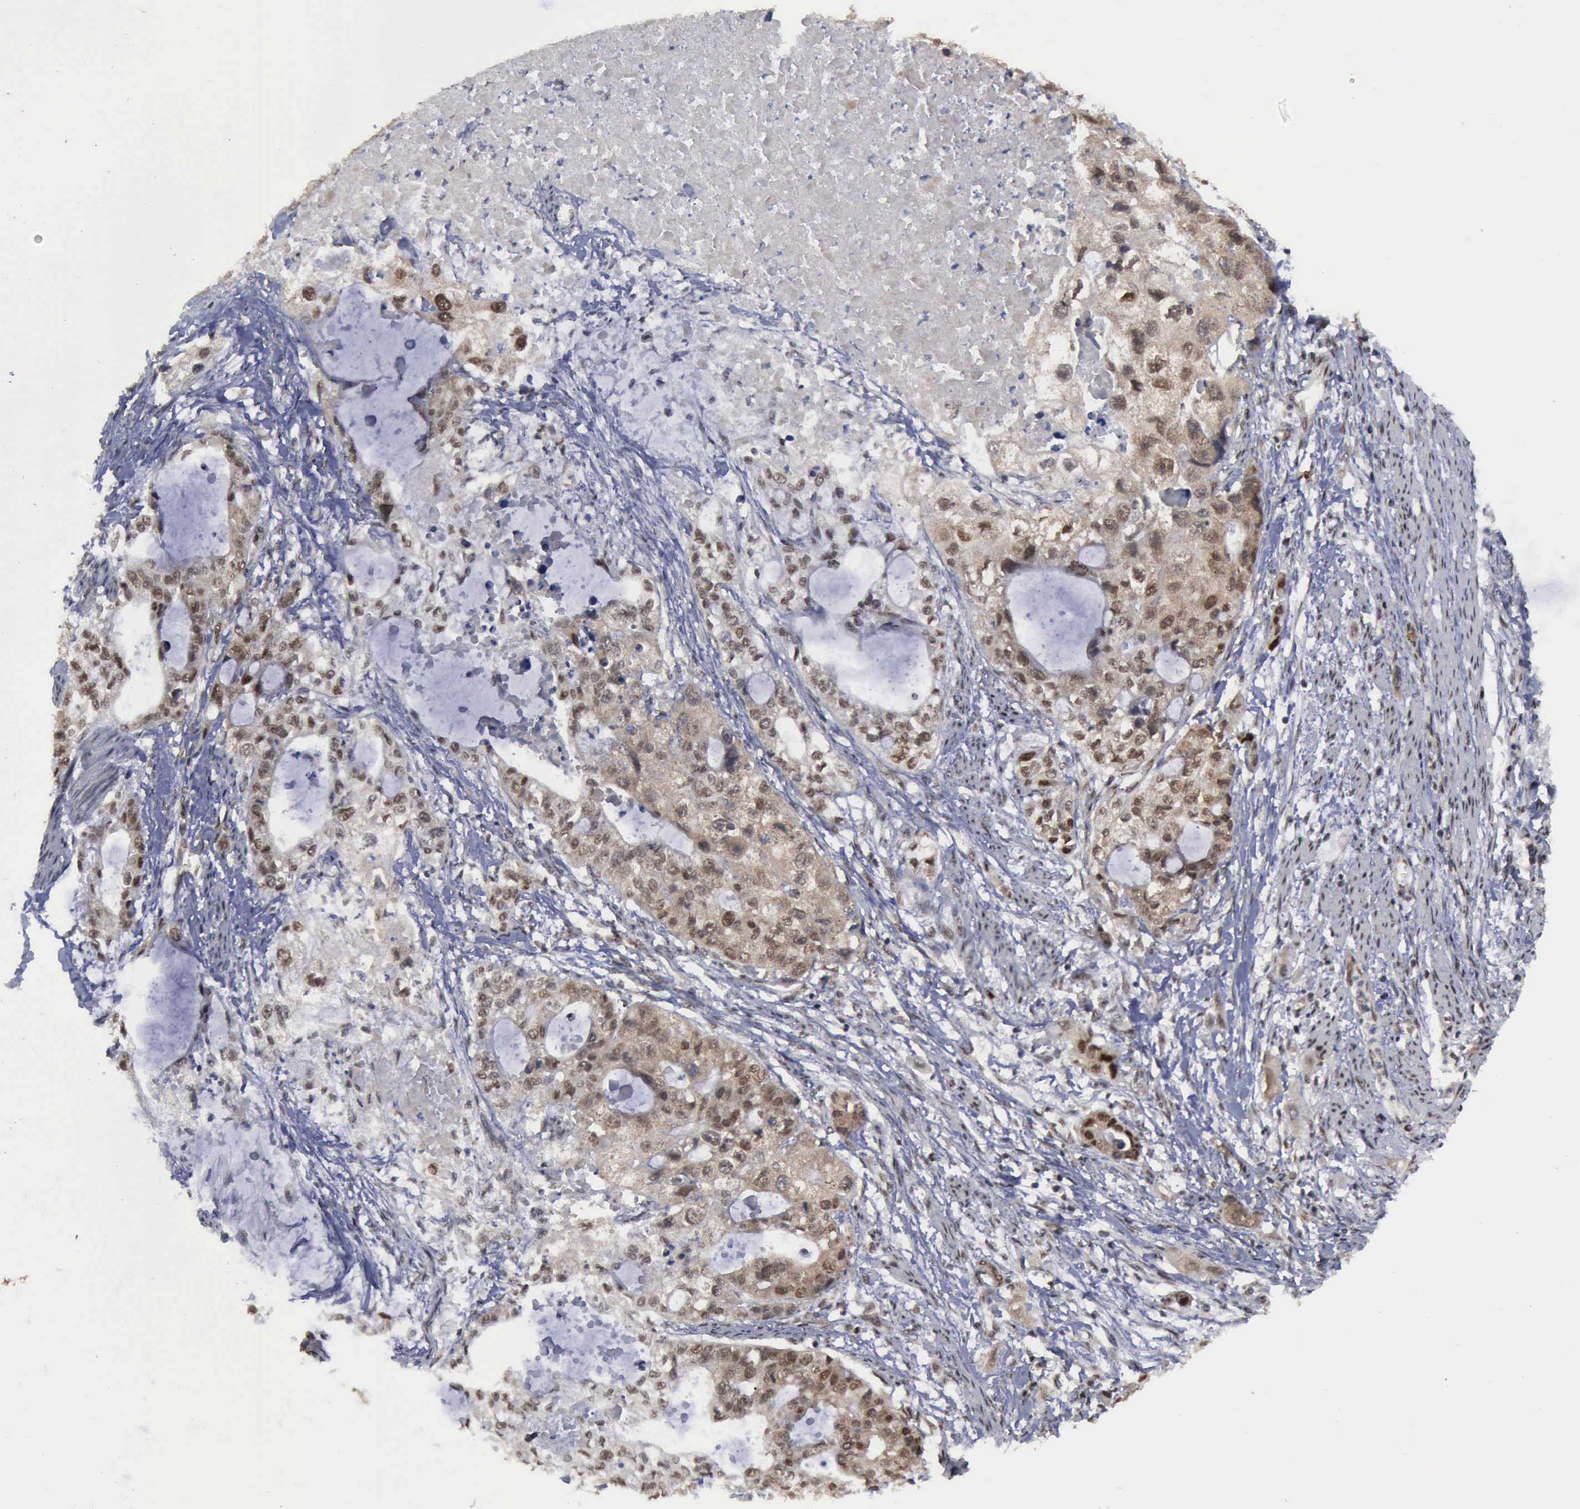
{"staining": {"intensity": "moderate", "quantity": "25%-75%", "location": "cytoplasmic/membranous,nuclear"}, "tissue": "stomach cancer", "cell_type": "Tumor cells", "image_type": "cancer", "snomed": [{"axis": "morphology", "description": "Adenocarcinoma, NOS"}, {"axis": "topography", "description": "Stomach, upper"}], "caption": "Brown immunohistochemical staining in stomach cancer displays moderate cytoplasmic/membranous and nuclear positivity in about 25%-75% of tumor cells. The protein is stained brown, and the nuclei are stained in blue (DAB IHC with brightfield microscopy, high magnification).", "gene": "RTCB", "patient": {"sex": "female", "age": 52}}